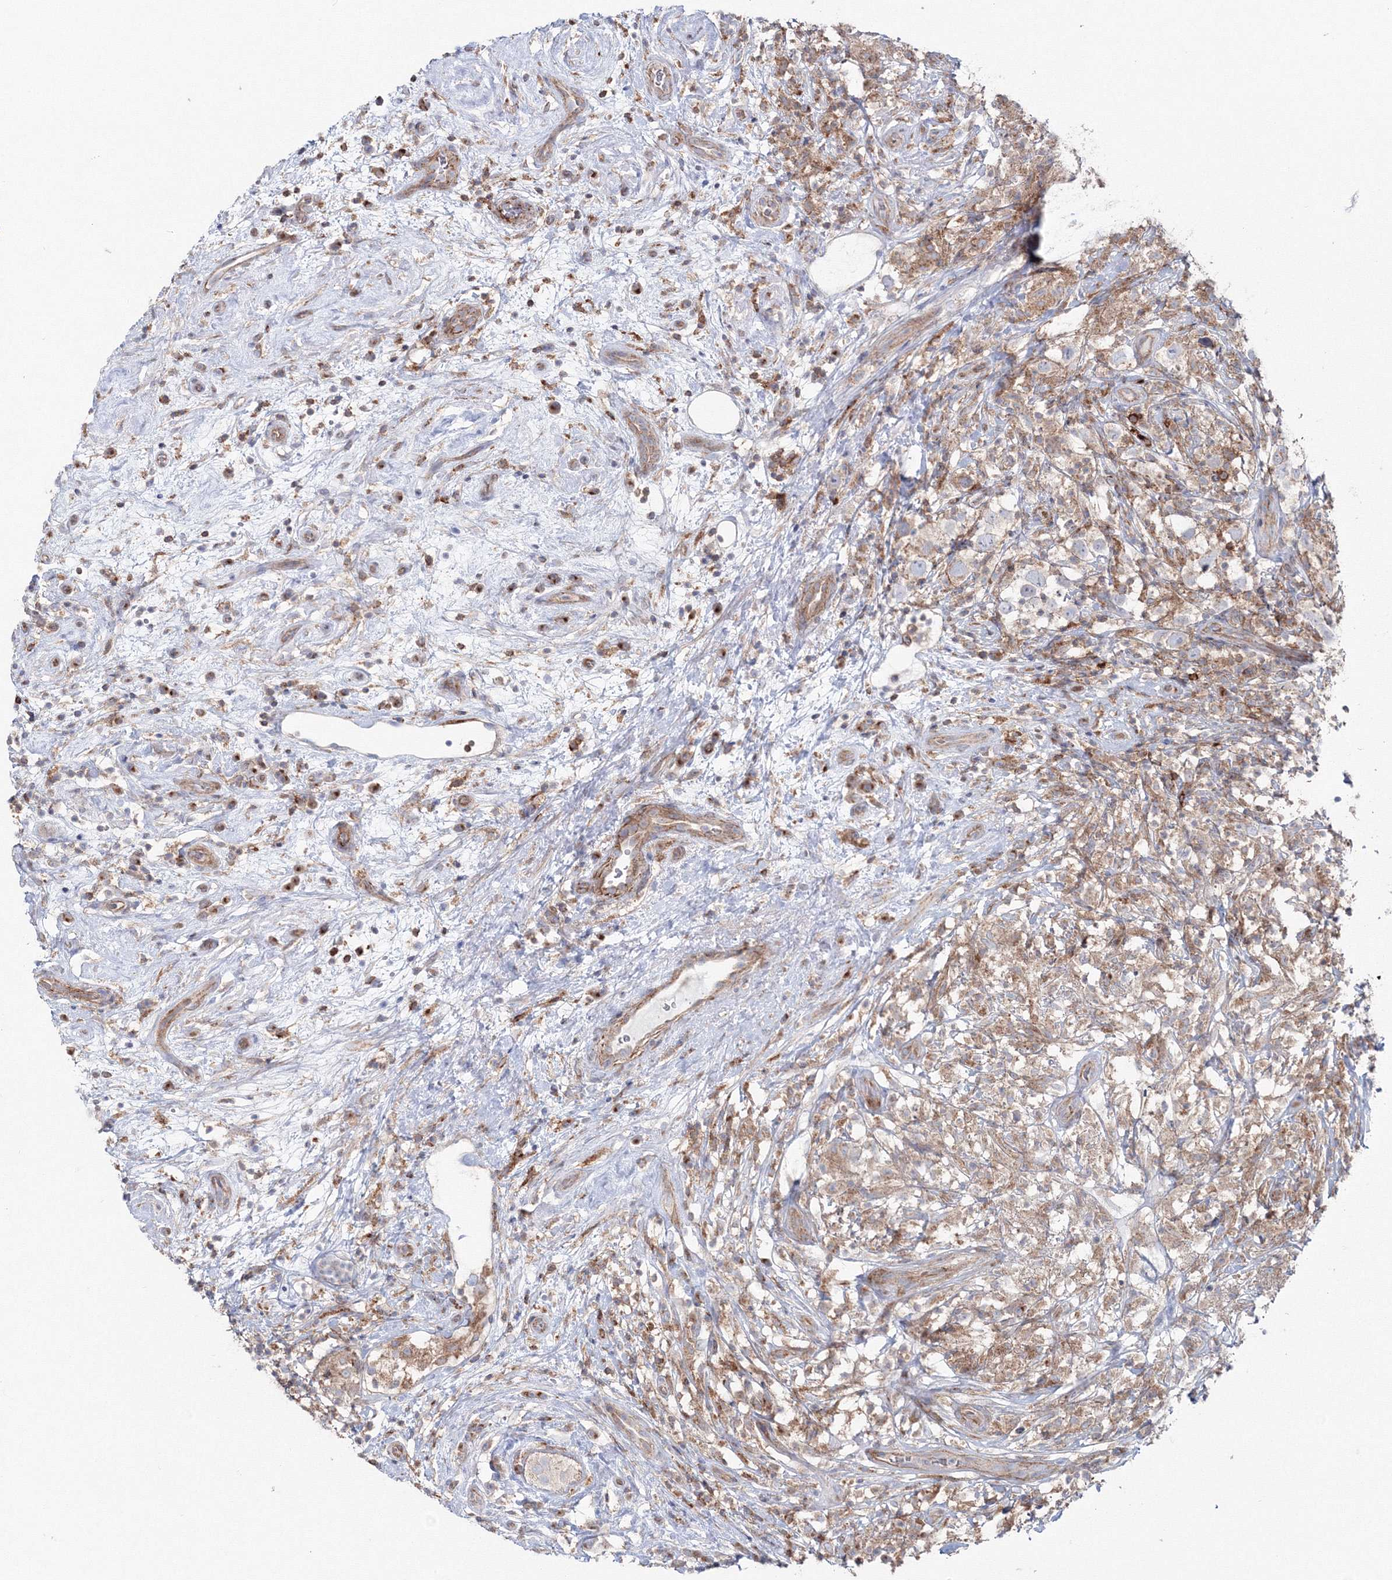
{"staining": {"intensity": "weak", "quantity": ">75%", "location": "cytoplasmic/membranous"}, "tissue": "testis cancer", "cell_type": "Tumor cells", "image_type": "cancer", "snomed": [{"axis": "morphology", "description": "Seminoma, NOS"}, {"axis": "topography", "description": "Testis"}], "caption": "Testis cancer tissue reveals weak cytoplasmic/membranous positivity in approximately >75% of tumor cells", "gene": "GGA2", "patient": {"sex": "male", "age": 49}}